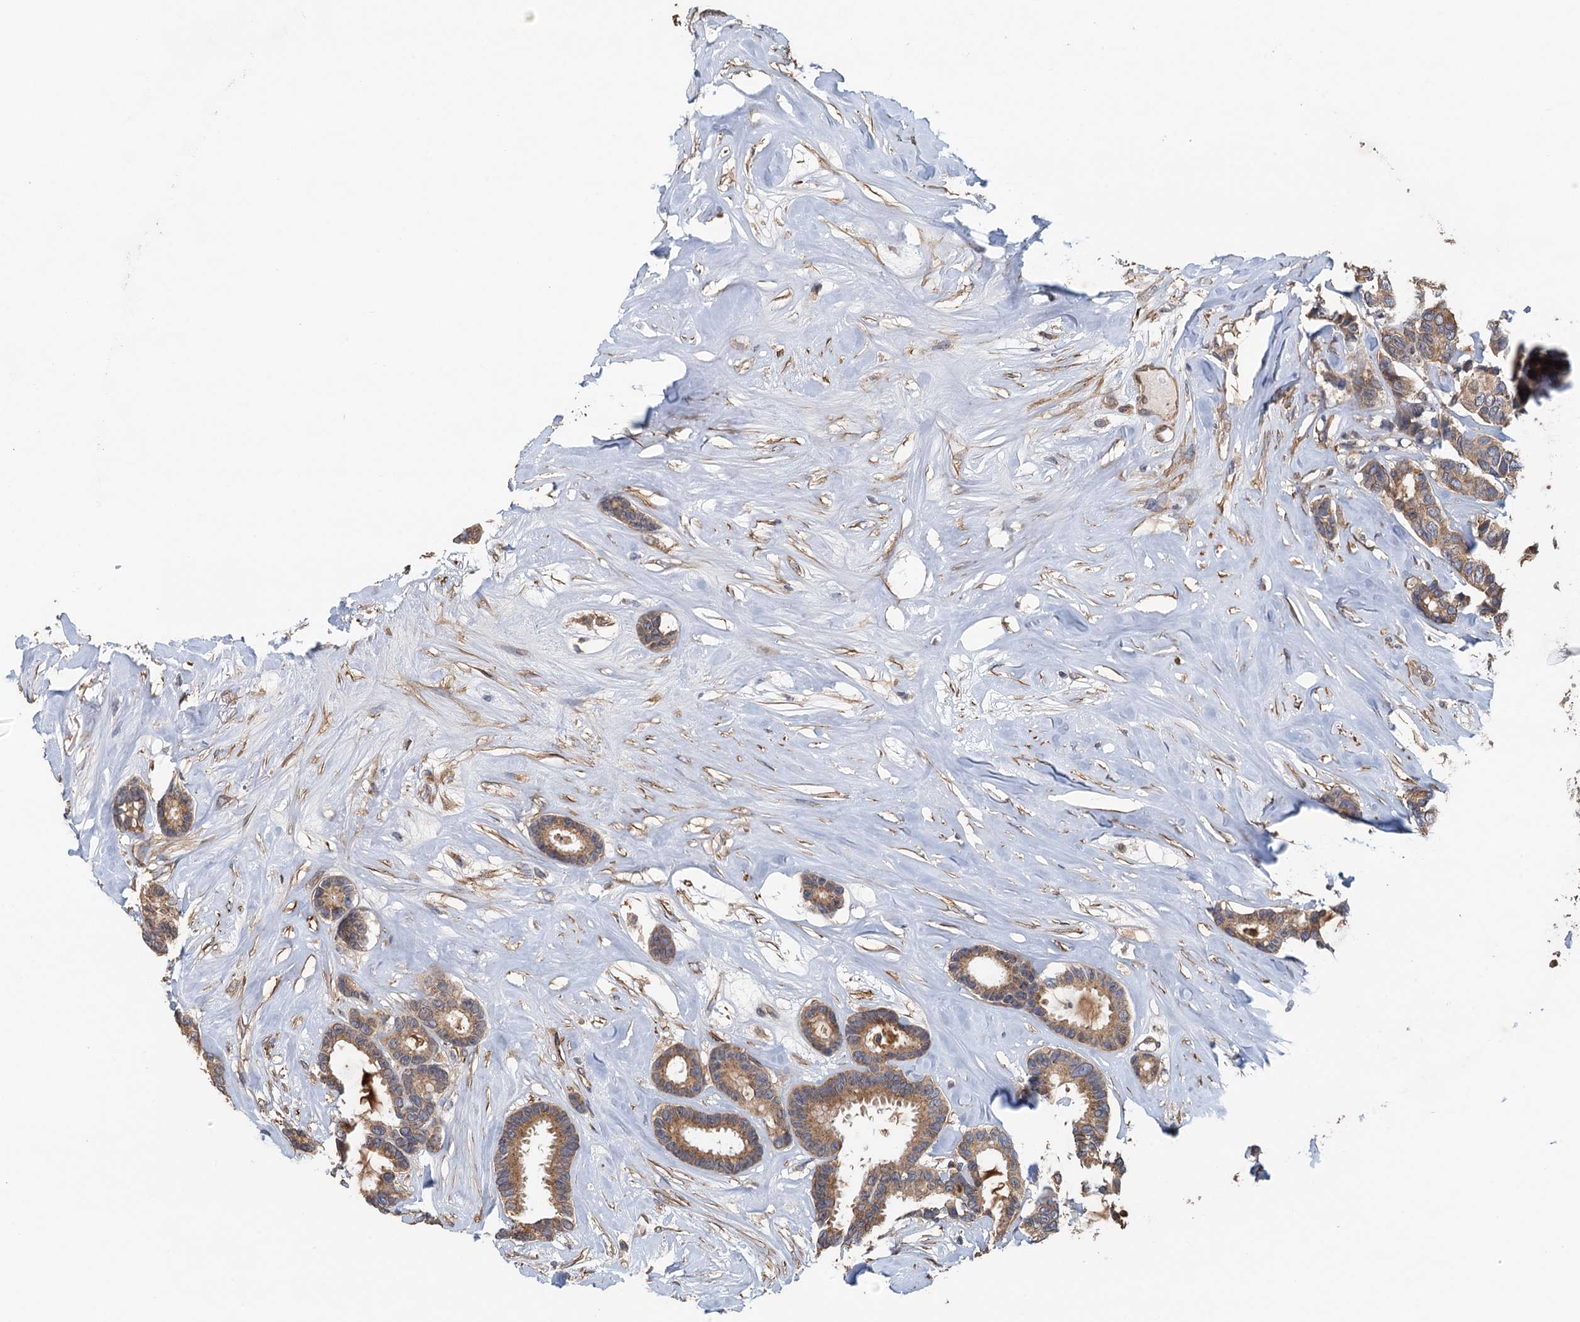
{"staining": {"intensity": "moderate", "quantity": ">75%", "location": "cytoplasmic/membranous"}, "tissue": "breast cancer", "cell_type": "Tumor cells", "image_type": "cancer", "snomed": [{"axis": "morphology", "description": "Duct carcinoma"}, {"axis": "topography", "description": "Breast"}], "caption": "Immunohistochemical staining of infiltrating ductal carcinoma (breast) exhibits medium levels of moderate cytoplasmic/membranous positivity in about >75% of tumor cells.", "gene": "MEAK7", "patient": {"sex": "female", "age": 87}}